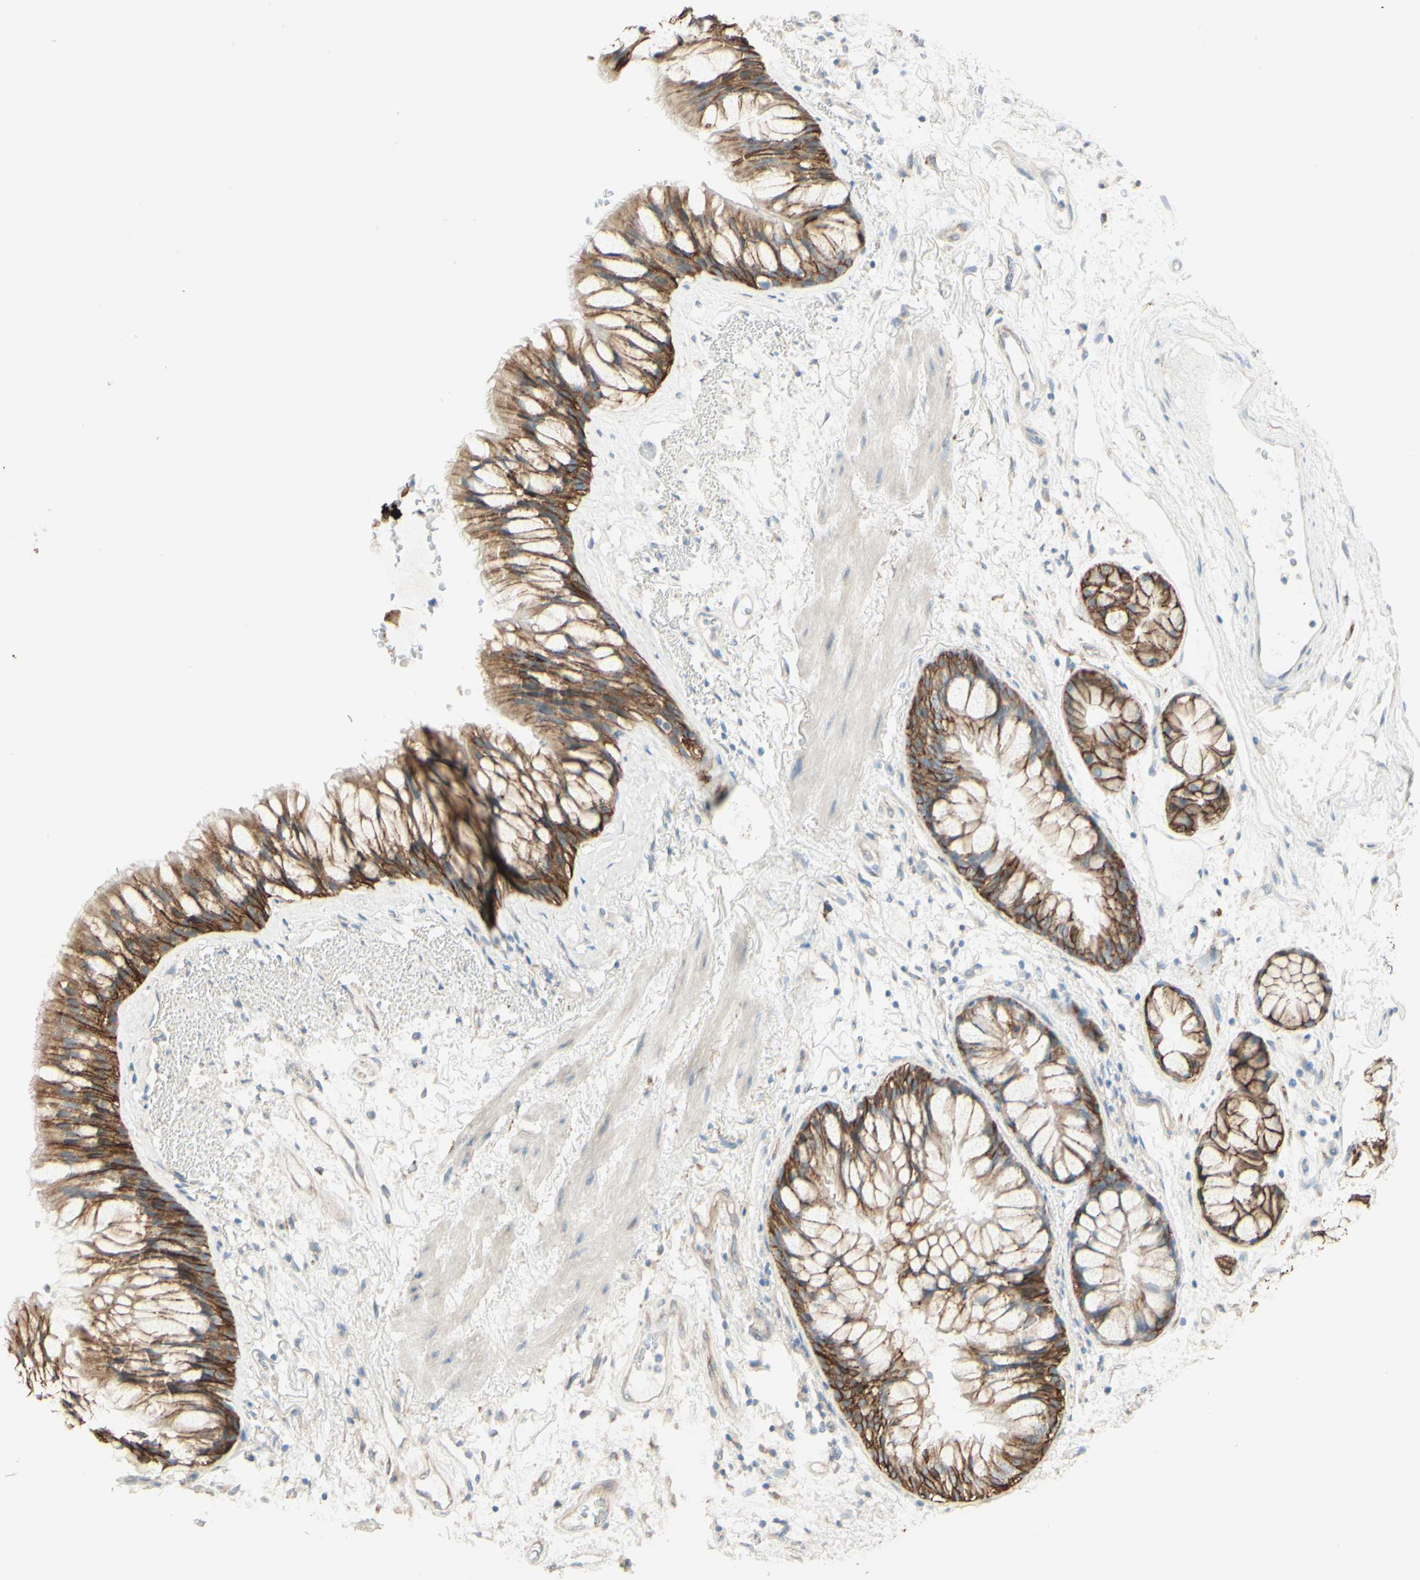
{"staining": {"intensity": "moderate", "quantity": ">75%", "location": "cytoplasmic/membranous"}, "tissue": "bronchus", "cell_type": "Respiratory epithelial cells", "image_type": "normal", "snomed": [{"axis": "morphology", "description": "Normal tissue, NOS"}, {"axis": "topography", "description": "Bronchus"}], "caption": "Immunohistochemical staining of unremarkable human bronchus shows moderate cytoplasmic/membranous protein expression in about >75% of respiratory epithelial cells. The staining is performed using DAB brown chromogen to label protein expression. The nuclei are counter-stained blue using hematoxylin.", "gene": "RNF149", "patient": {"sex": "male", "age": 66}}